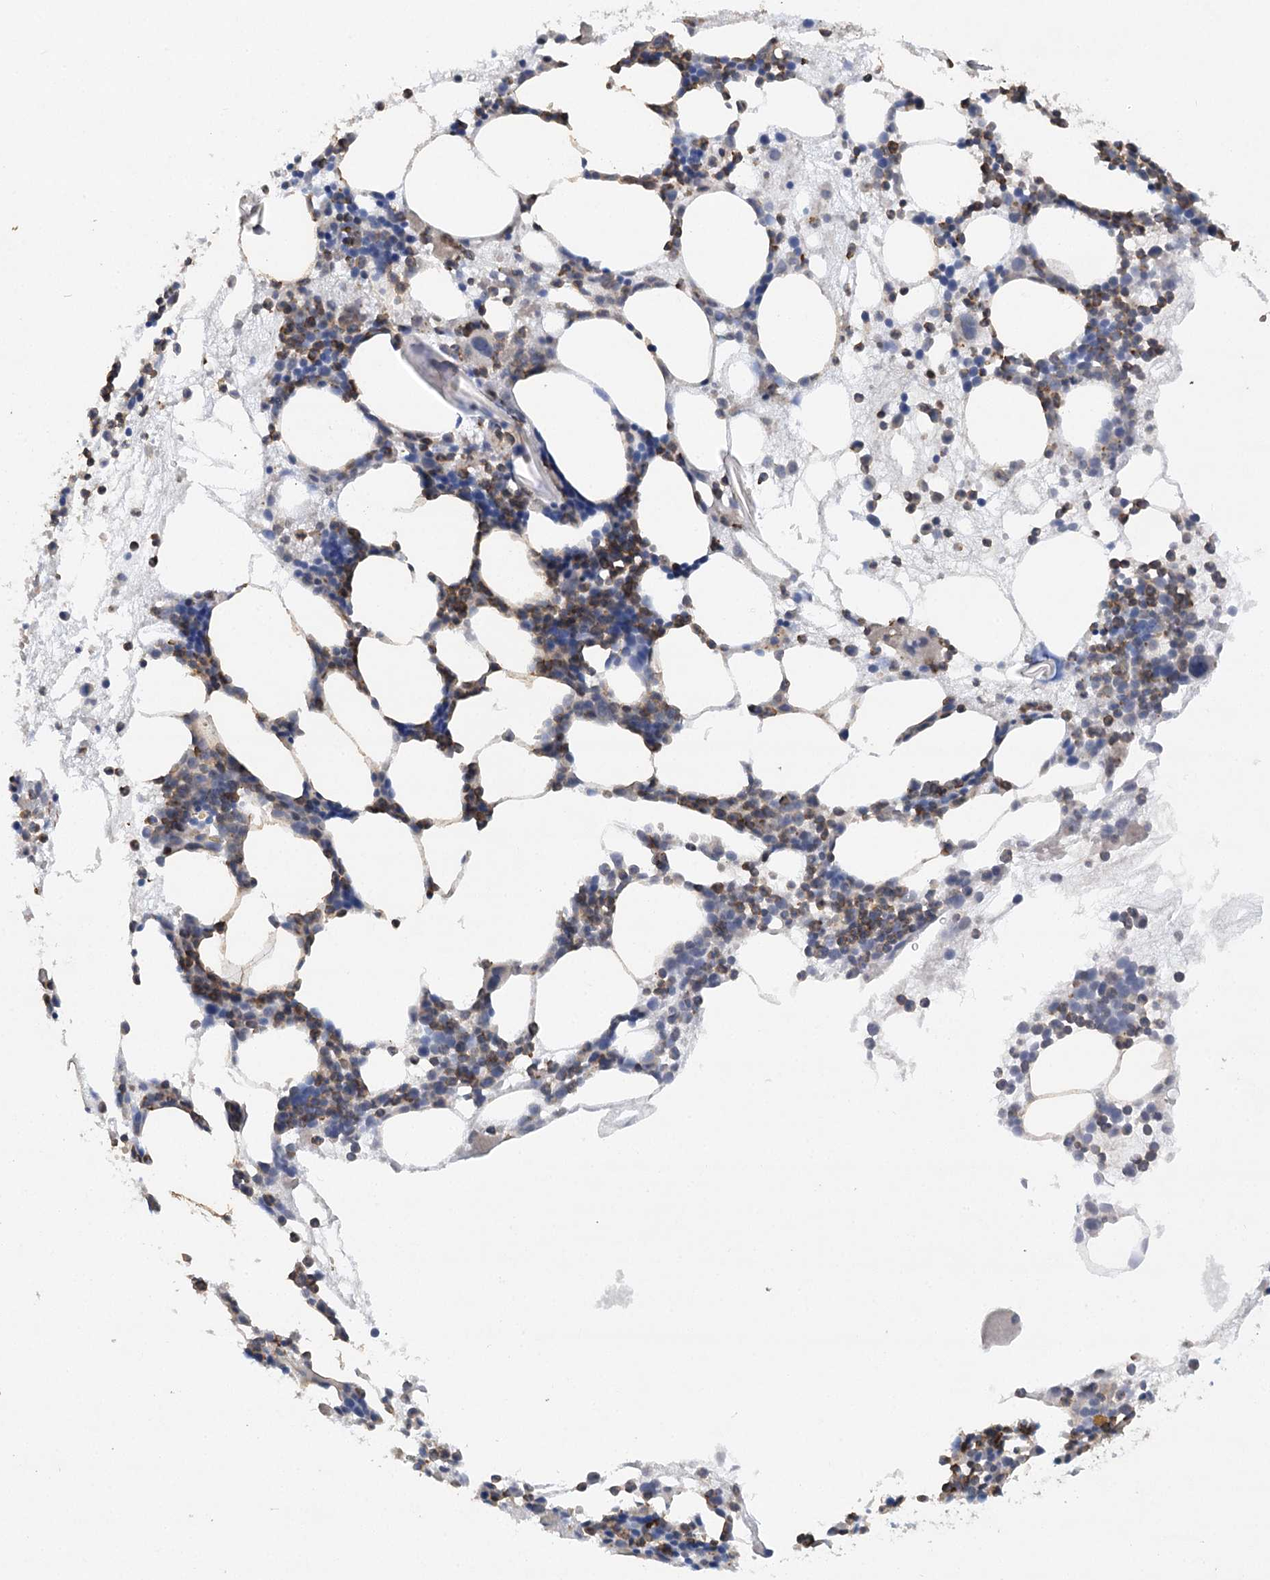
{"staining": {"intensity": "moderate", "quantity": "25%-75%", "location": "cytoplasmic/membranous"}, "tissue": "bone marrow", "cell_type": "Hematopoietic cells", "image_type": "normal", "snomed": [{"axis": "morphology", "description": "Normal tissue, NOS"}, {"axis": "topography", "description": "Bone marrow"}], "caption": "This image demonstrates normal bone marrow stained with IHC to label a protein in brown. The cytoplasmic/membranous of hematopoietic cells show moderate positivity for the protein. Nuclei are counter-stained blue.", "gene": "TRAF3IP1", "patient": {"sex": "female", "age": 89}}